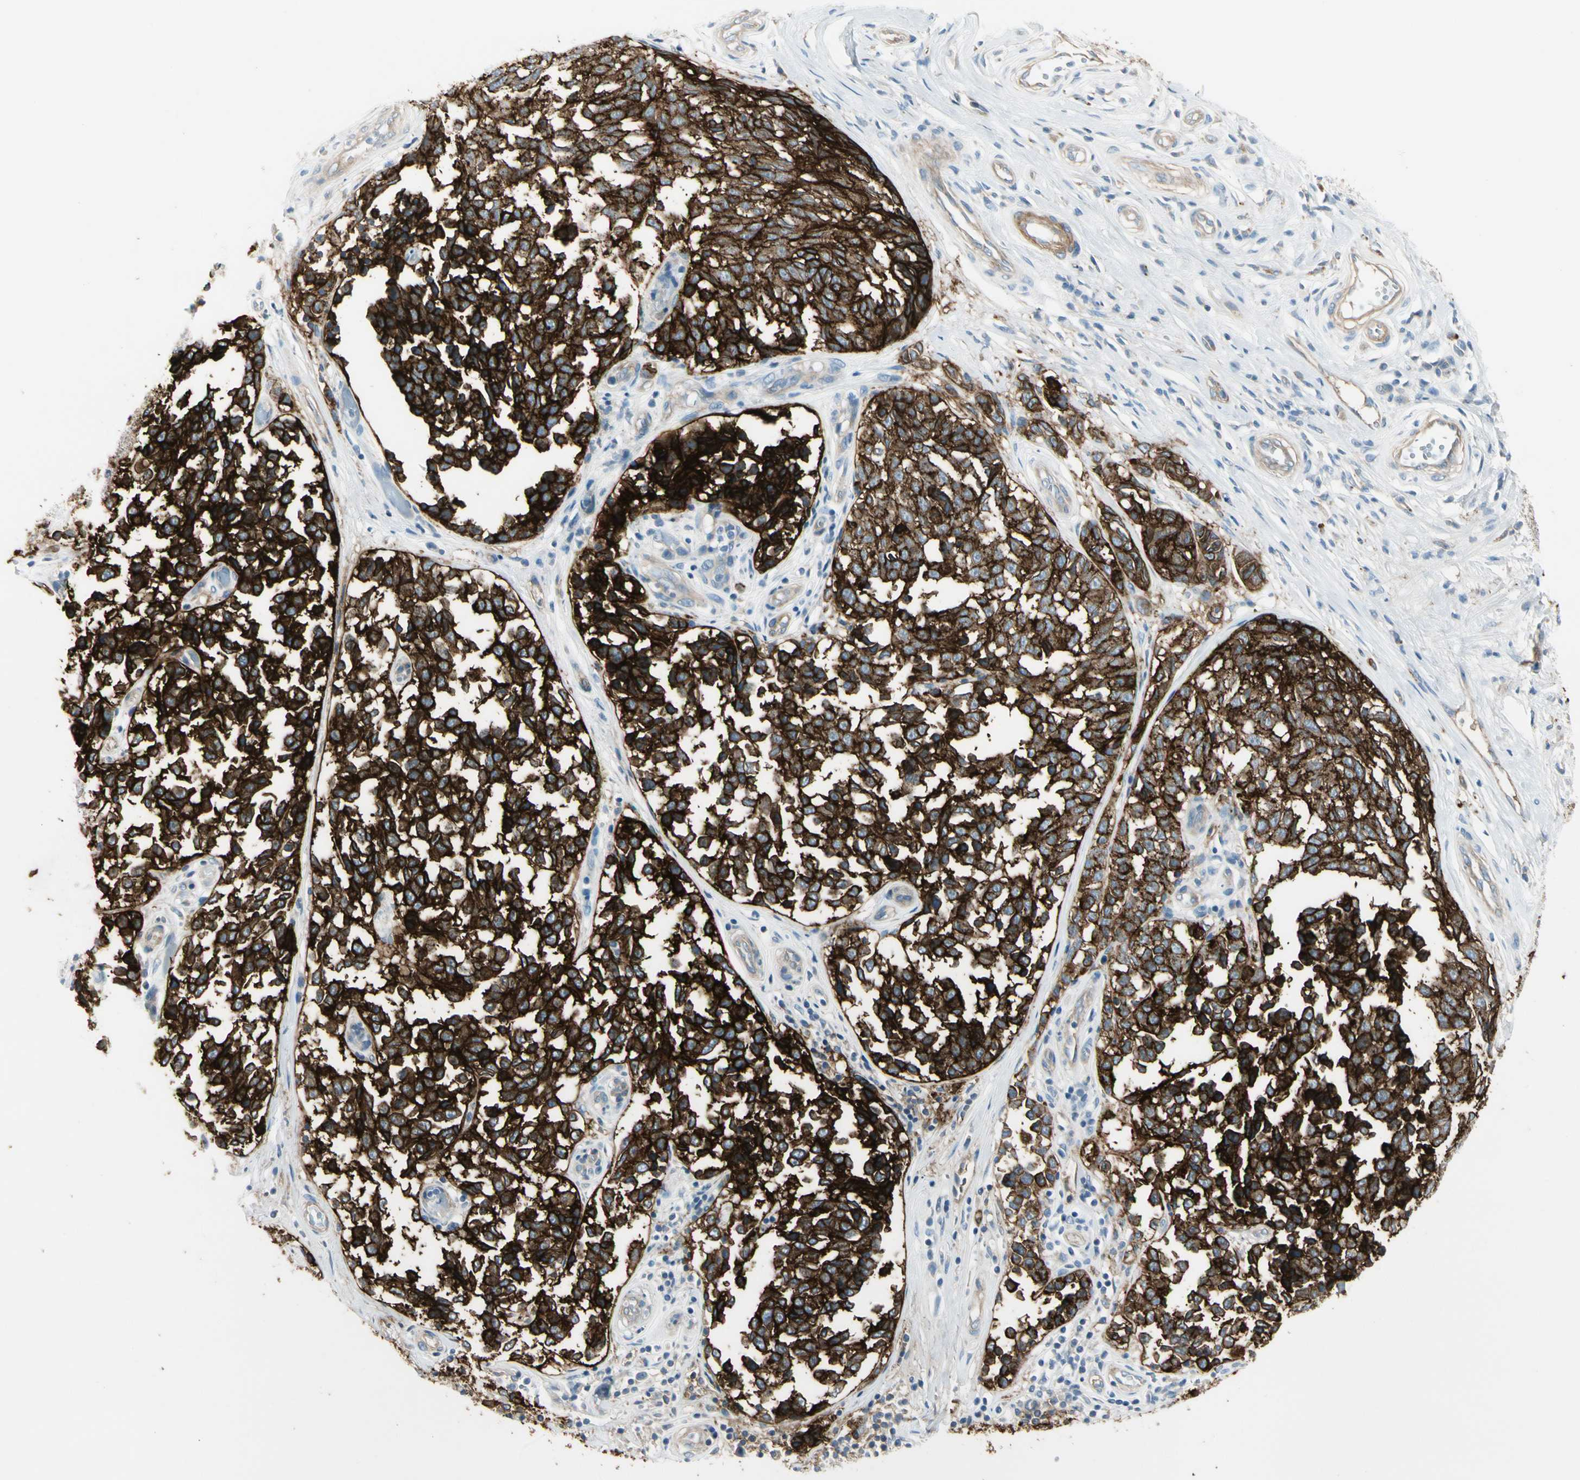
{"staining": {"intensity": "strong", "quantity": ">75%", "location": "cytoplasmic/membranous"}, "tissue": "melanoma", "cell_type": "Tumor cells", "image_type": "cancer", "snomed": [{"axis": "morphology", "description": "Malignant melanoma, NOS"}, {"axis": "topography", "description": "Skin"}], "caption": "Human melanoma stained for a protein (brown) displays strong cytoplasmic/membranous positive expression in approximately >75% of tumor cells.", "gene": "ITGA3", "patient": {"sex": "female", "age": 64}}